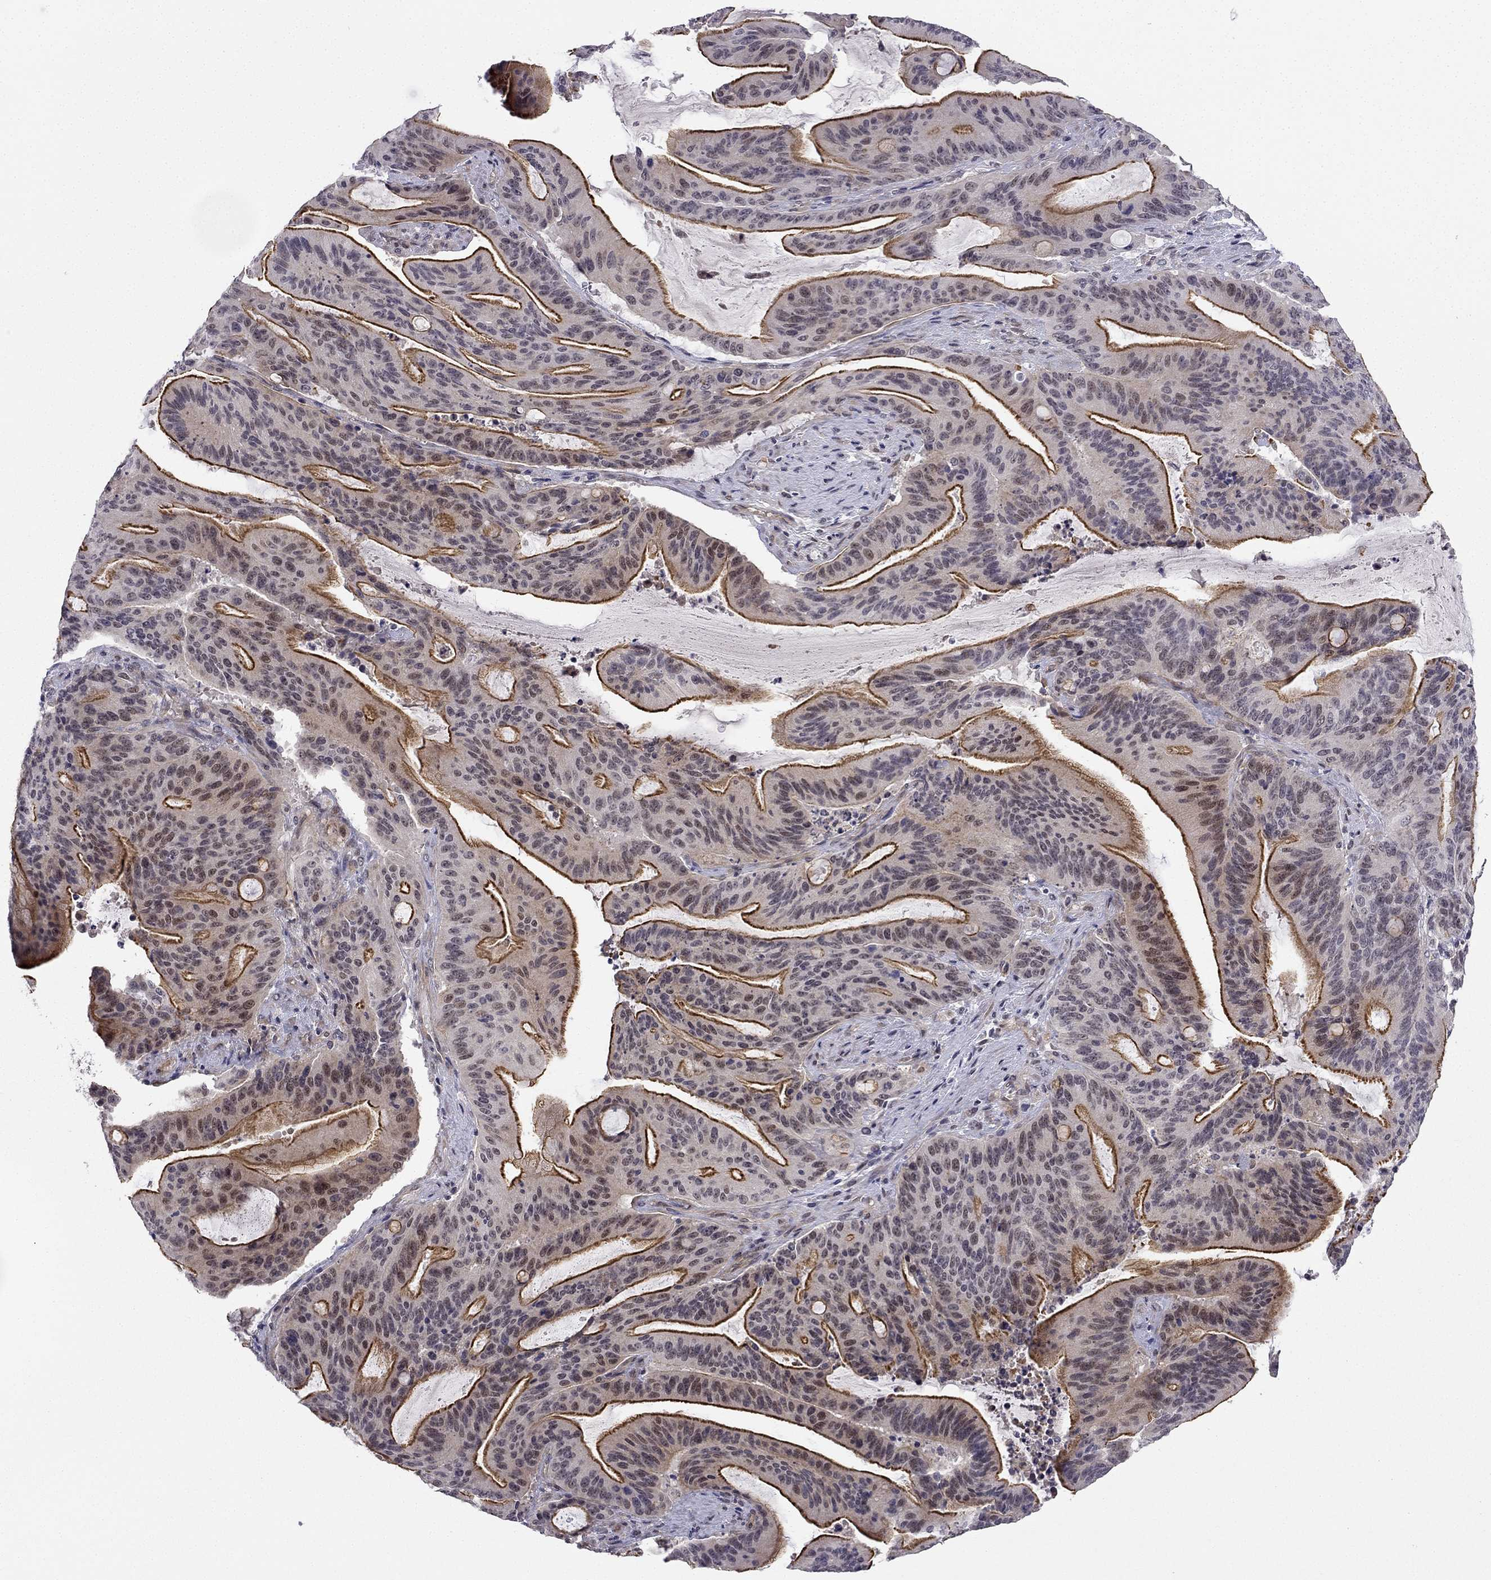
{"staining": {"intensity": "strong", "quantity": "25%-75%", "location": "cytoplasmic/membranous"}, "tissue": "liver cancer", "cell_type": "Tumor cells", "image_type": "cancer", "snomed": [{"axis": "morphology", "description": "Cholangiocarcinoma"}, {"axis": "topography", "description": "Liver"}], "caption": "An image of human liver cholangiocarcinoma stained for a protein demonstrates strong cytoplasmic/membranous brown staining in tumor cells.", "gene": "CHST8", "patient": {"sex": "female", "age": 73}}